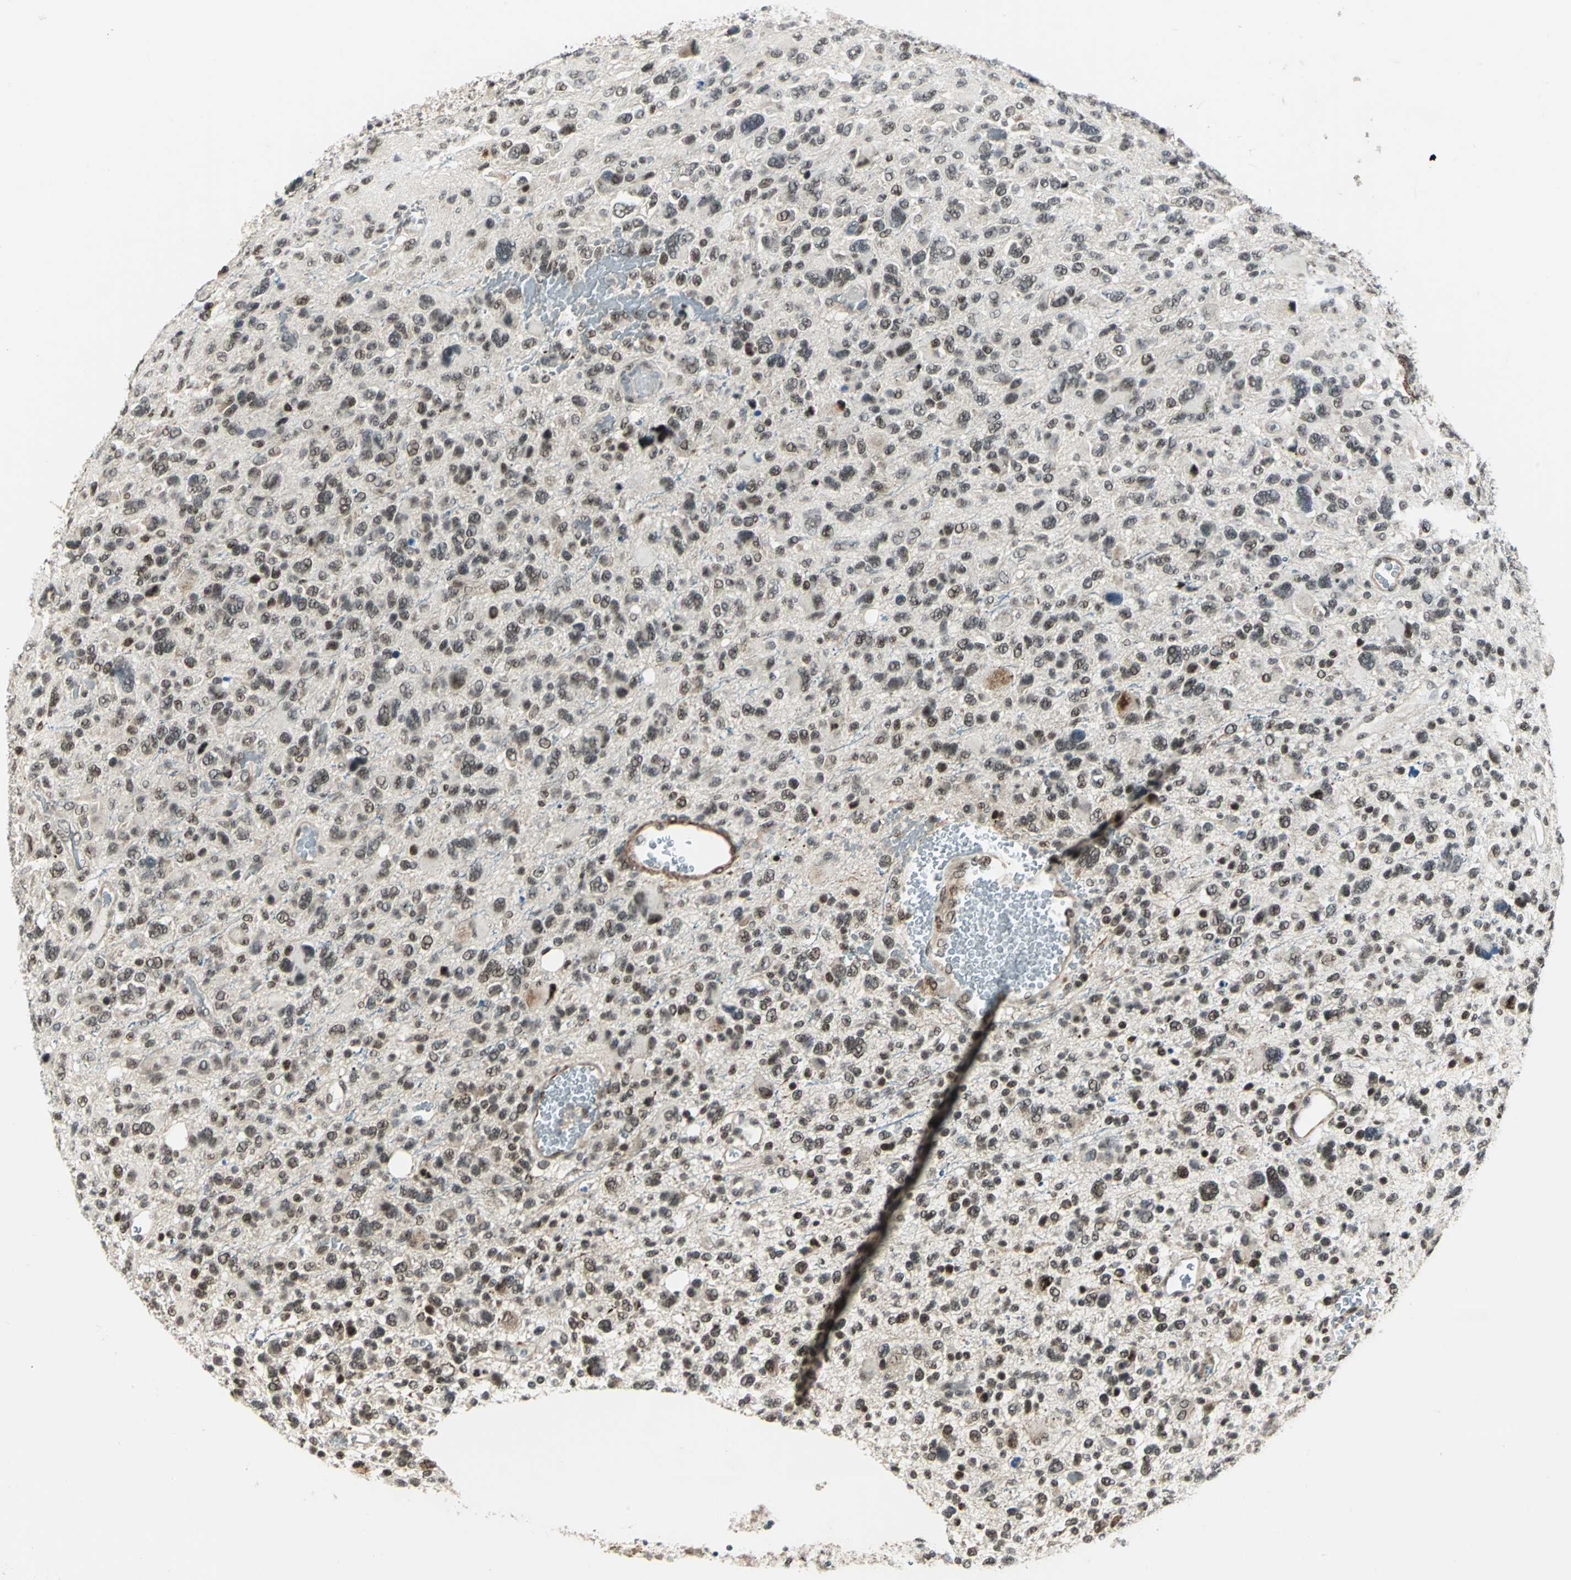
{"staining": {"intensity": "moderate", "quantity": ">75%", "location": "nuclear"}, "tissue": "glioma", "cell_type": "Tumor cells", "image_type": "cancer", "snomed": [{"axis": "morphology", "description": "Glioma, malignant, High grade"}, {"axis": "topography", "description": "Brain"}], "caption": "Immunohistochemical staining of malignant glioma (high-grade) demonstrates medium levels of moderate nuclear protein positivity in about >75% of tumor cells.", "gene": "MTA1", "patient": {"sex": "male", "age": 48}}